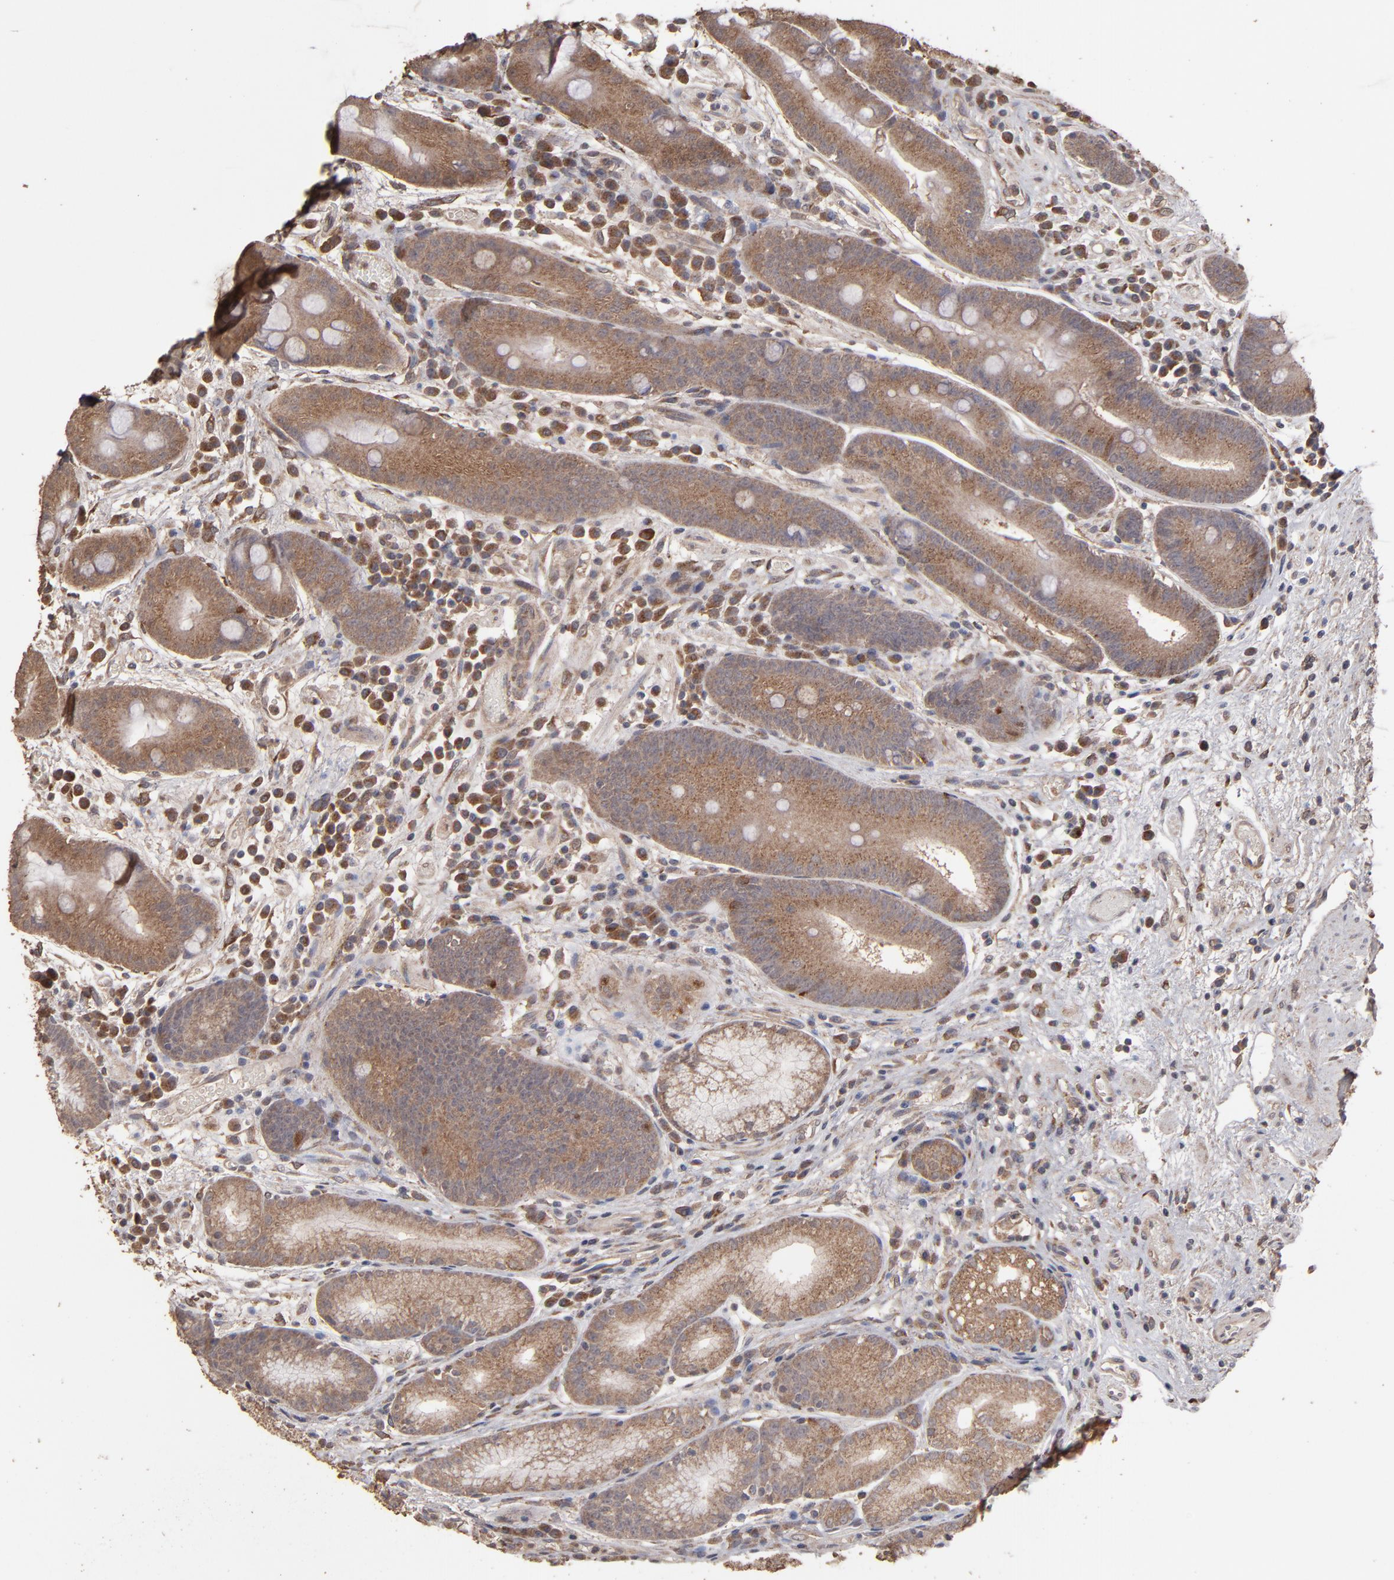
{"staining": {"intensity": "moderate", "quantity": ">75%", "location": "cytoplasmic/membranous"}, "tissue": "stomach", "cell_type": "Glandular cells", "image_type": "normal", "snomed": [{"axis": "morphology", "description": "Normal tissue, NOS"}, {"axis": "morphology", "description": "Inflammation, NOS"}, {"axis": "topography", "description": "Stomach, lower"}], "caption": "Immunohistochemical staining of unremarkable human stomach reveals medium levels of moderate cytoplasmic/membranous expression in about >75% of glandular cells.", "gene": "MMP2", "patient": {"sex": "male", "age": 59}}